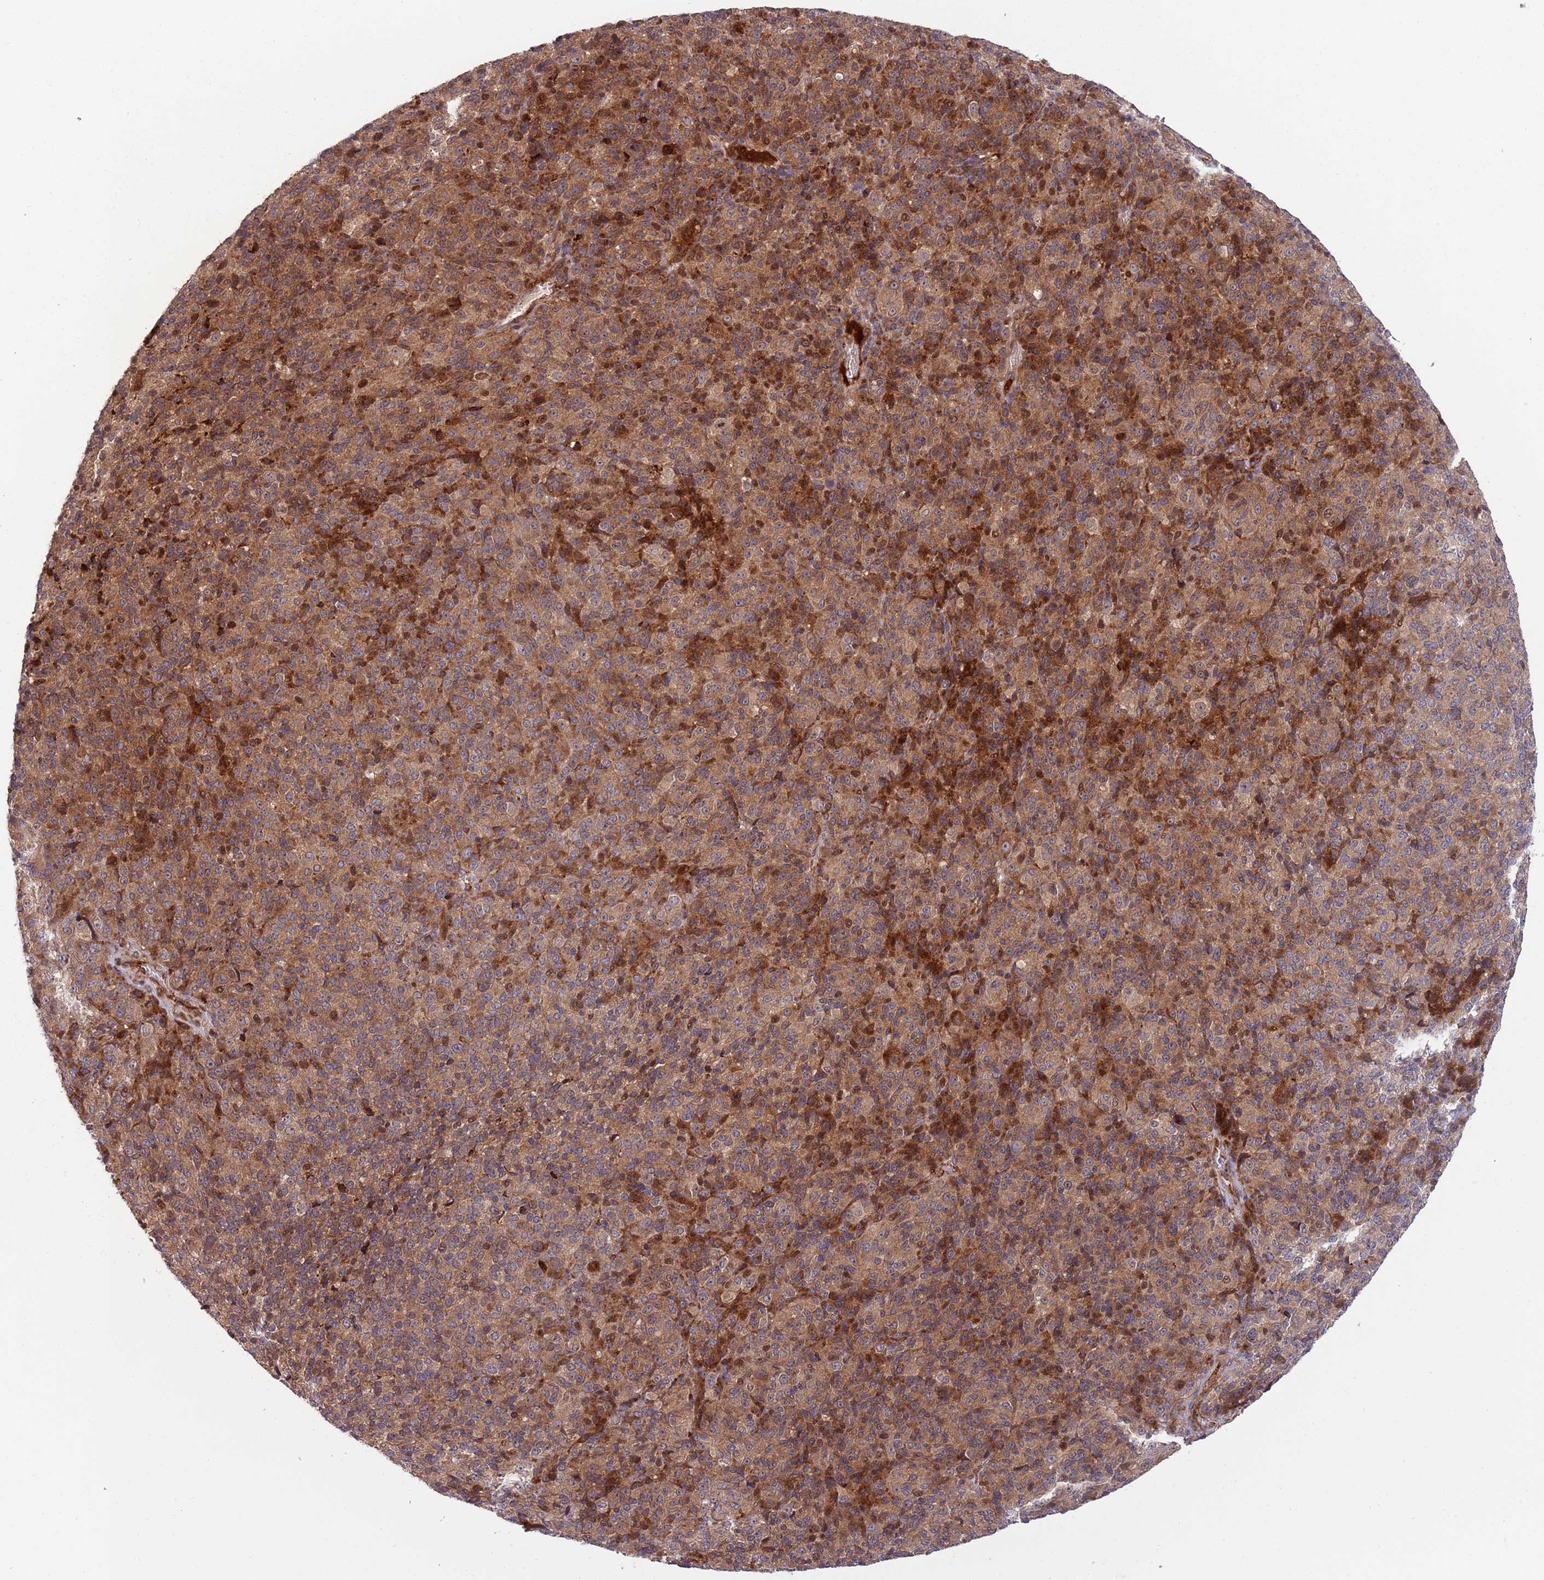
{"staining": {"intensity": "moderate", "quantity": ">75%", "location": "cytoplasmic/membranous"}, "tissue": "melanoma", "cell_type": "Tumor cells", "image_type": "cancer", "snomed": [{"axis": "morphology", "description": "Malignant melanoma, Metastatic site"}, {"axis": "topography", "description": "Brain"}], "caption": "About >75% of tumor cells in malignant melanoma (metastatic site) exhibit moderate cytoplasmic/membranous protein expression as visualized by brown immunohistochemical staining.", "gene": "NT5DC4", "patient": {"sex": "female", "age": 56}}